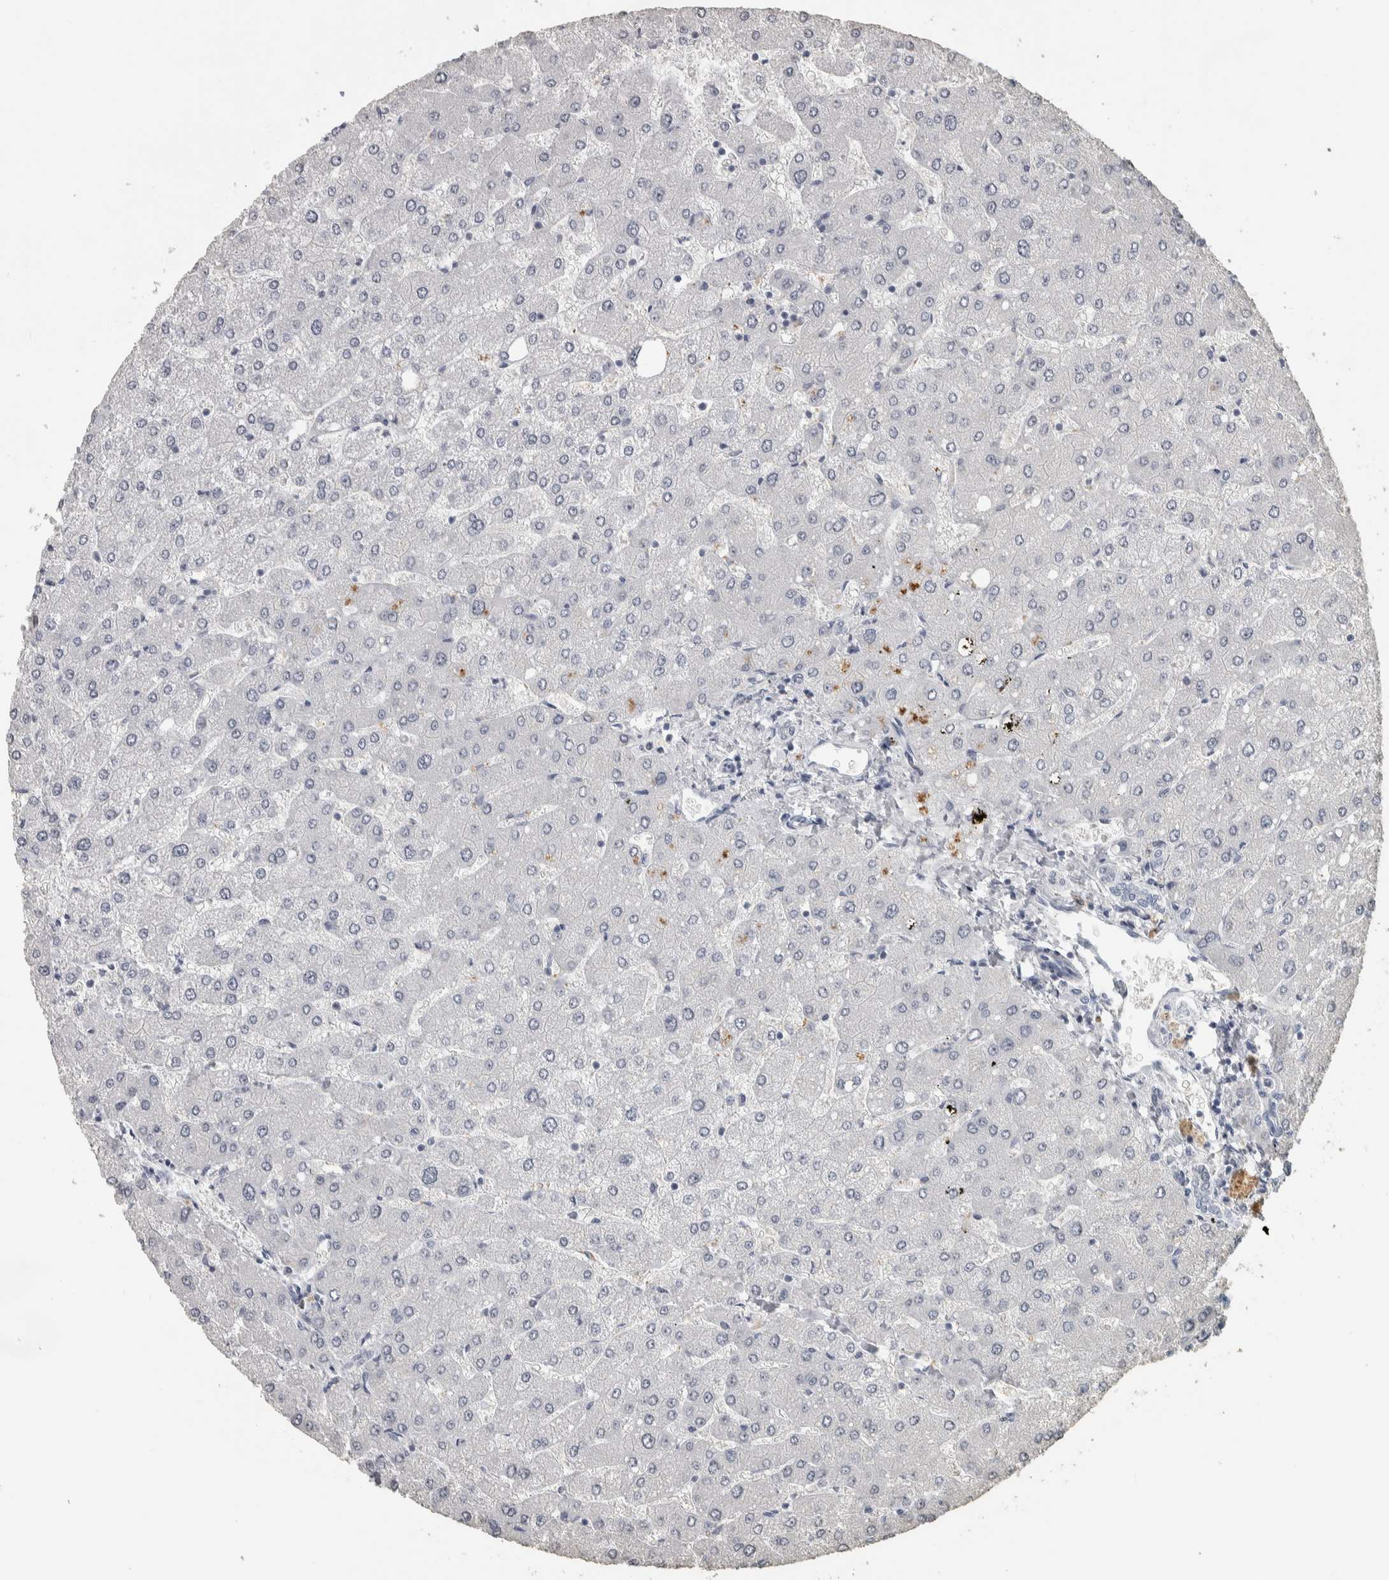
{"staining": {"intensity": "negative", "quantity": "none", "location": "none"}, "tissue": "liver", "cell_type": "Cholangiocytes", "image_type": "normal", "snomed": [{"axis": "morphology", "description": "Normal tissue, NOS"}, {"axis": "topography", "description": "Liver"}], "caption": "Protein analysis of normal liver demonstrates no significant expression in cholangiocytes. (Immunohistochemistry, brightfield microscopy, high magnification).", "gene": "DCAF10", "patient": {"sex": "male", "age": 55}}